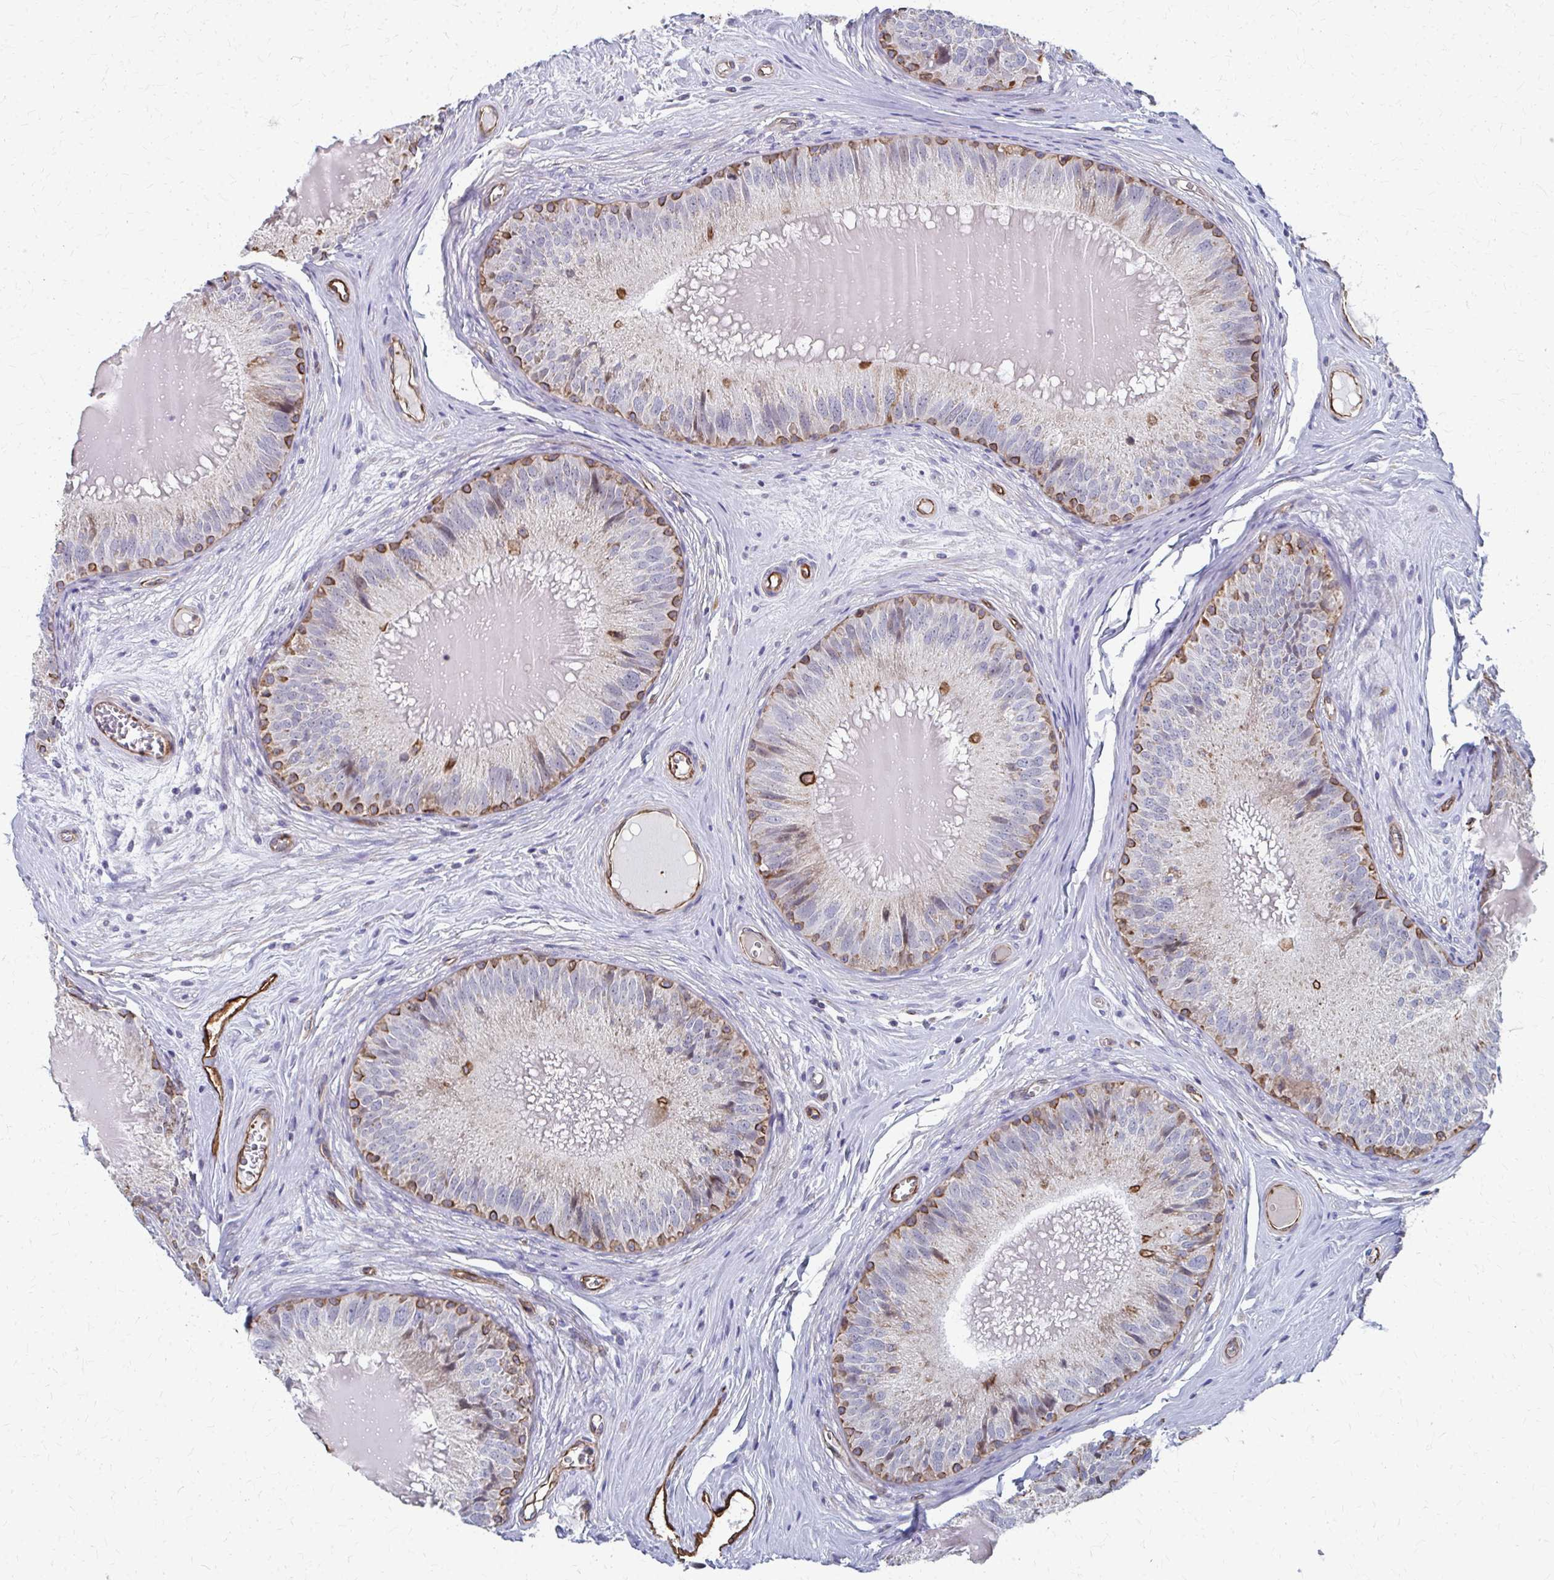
{"staining": {"intensity": "moderate", "quantity": "25%-75%", "location": "cytoplasmic/membranous"}, "tissue": "epididymis", "cell_type": "Glandular cells", "image_type": "normal", "snomed": [{"axis": "morphology", "description": "Normal tissue, NOS"}, {"axis": "topography", "description": "Epididymis, spermatic cord, NOS"}], "caption": "Immunohistochemical staining of benign epididymis shows 25%-75% levels of moderate cytoplasmic/membranous protein expression in approximately 25%-75% of glandular cells.", "gene": "FAHD1", "patient": {"sex": "male", "age": 39}}